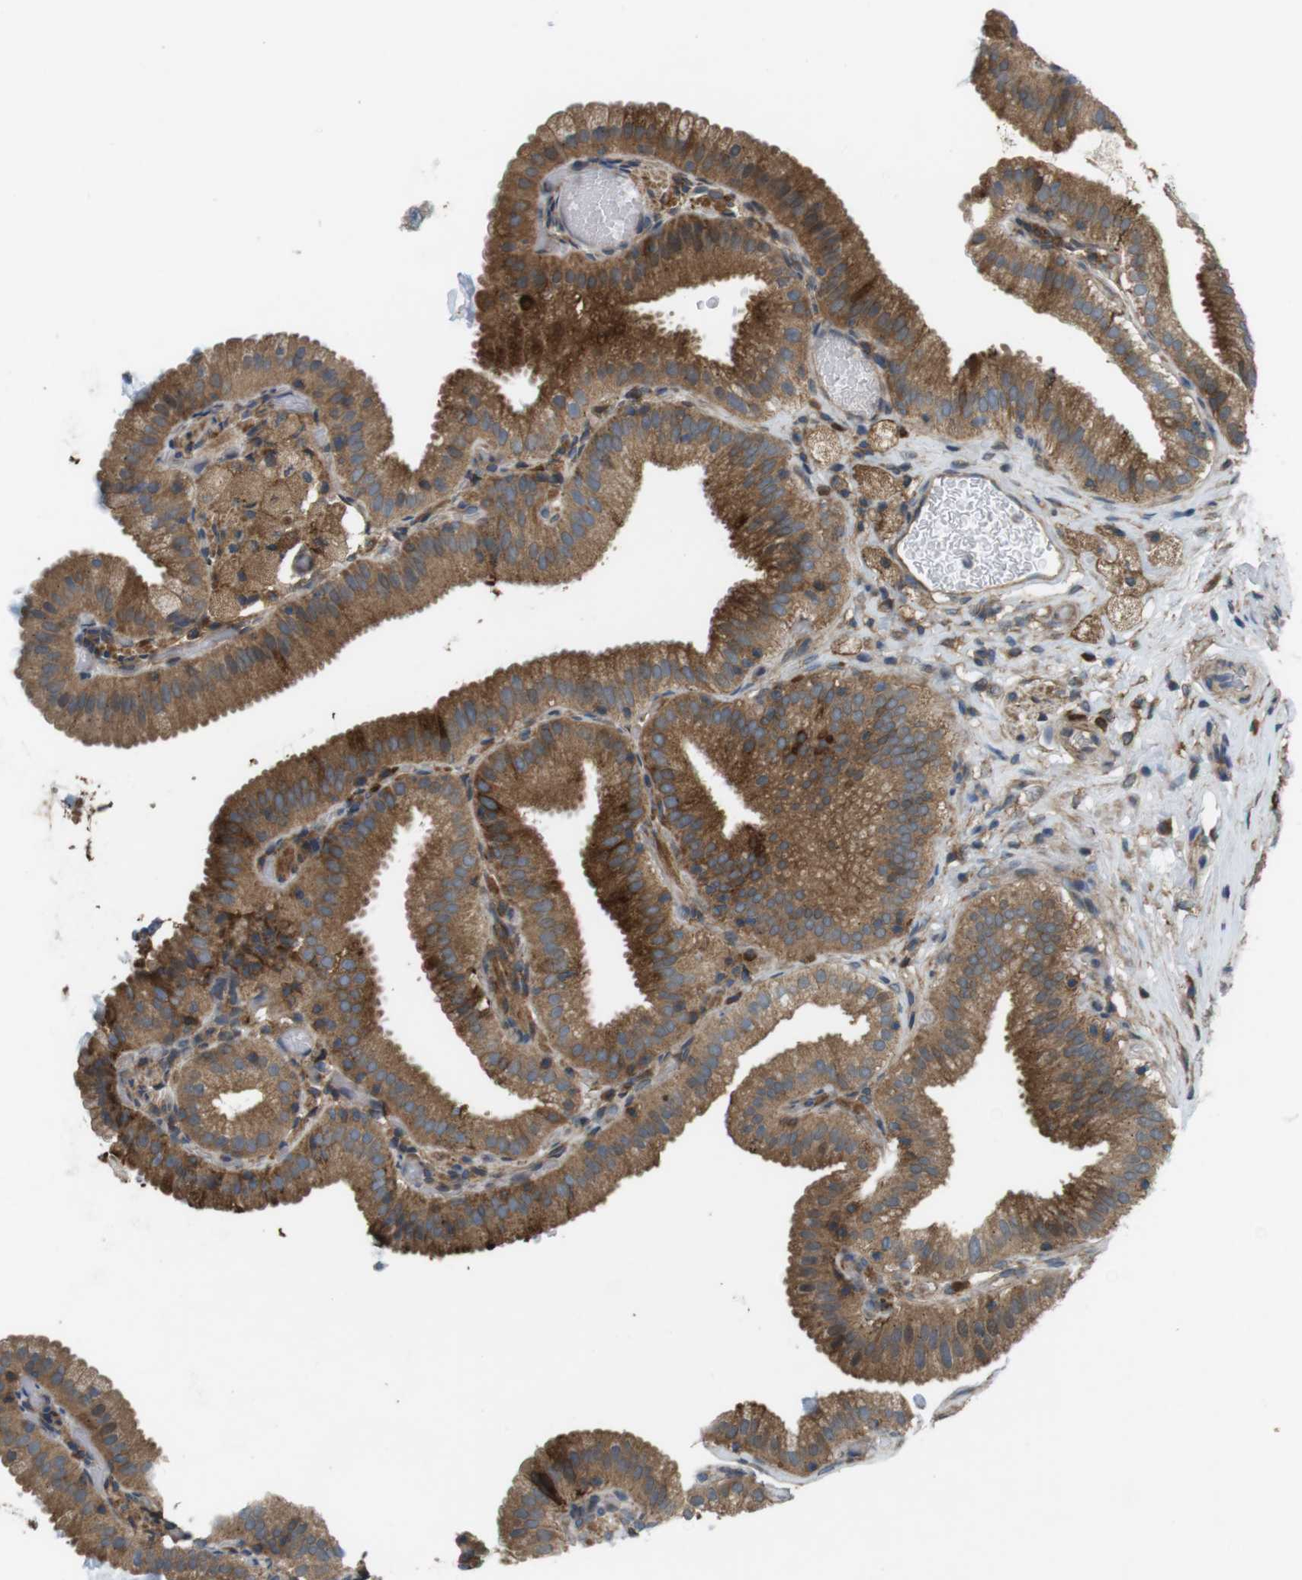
{"staining": {"intensity": "moderate", "quantity": ">75%", "location": "cytoplasmic/membranous"}, "tissue": "gallbladder", "cell_type": "Glandular cells", "image_type": "normal", "snomed": [{"axis": "morphology", "description": "Normal tissue, NOS"}, {"axis": "topography", "description": "Gallbladder"}], "caption": "This micrograph shows immunohistochemistry (IHC) staining of unremarkable human gallbladder, with medium moderate cytoplasmic/membranous positivity in approximately >75% of glandular cells.", "gene": "DDAH2", "patient": {"sex": "male", "age": 54}}